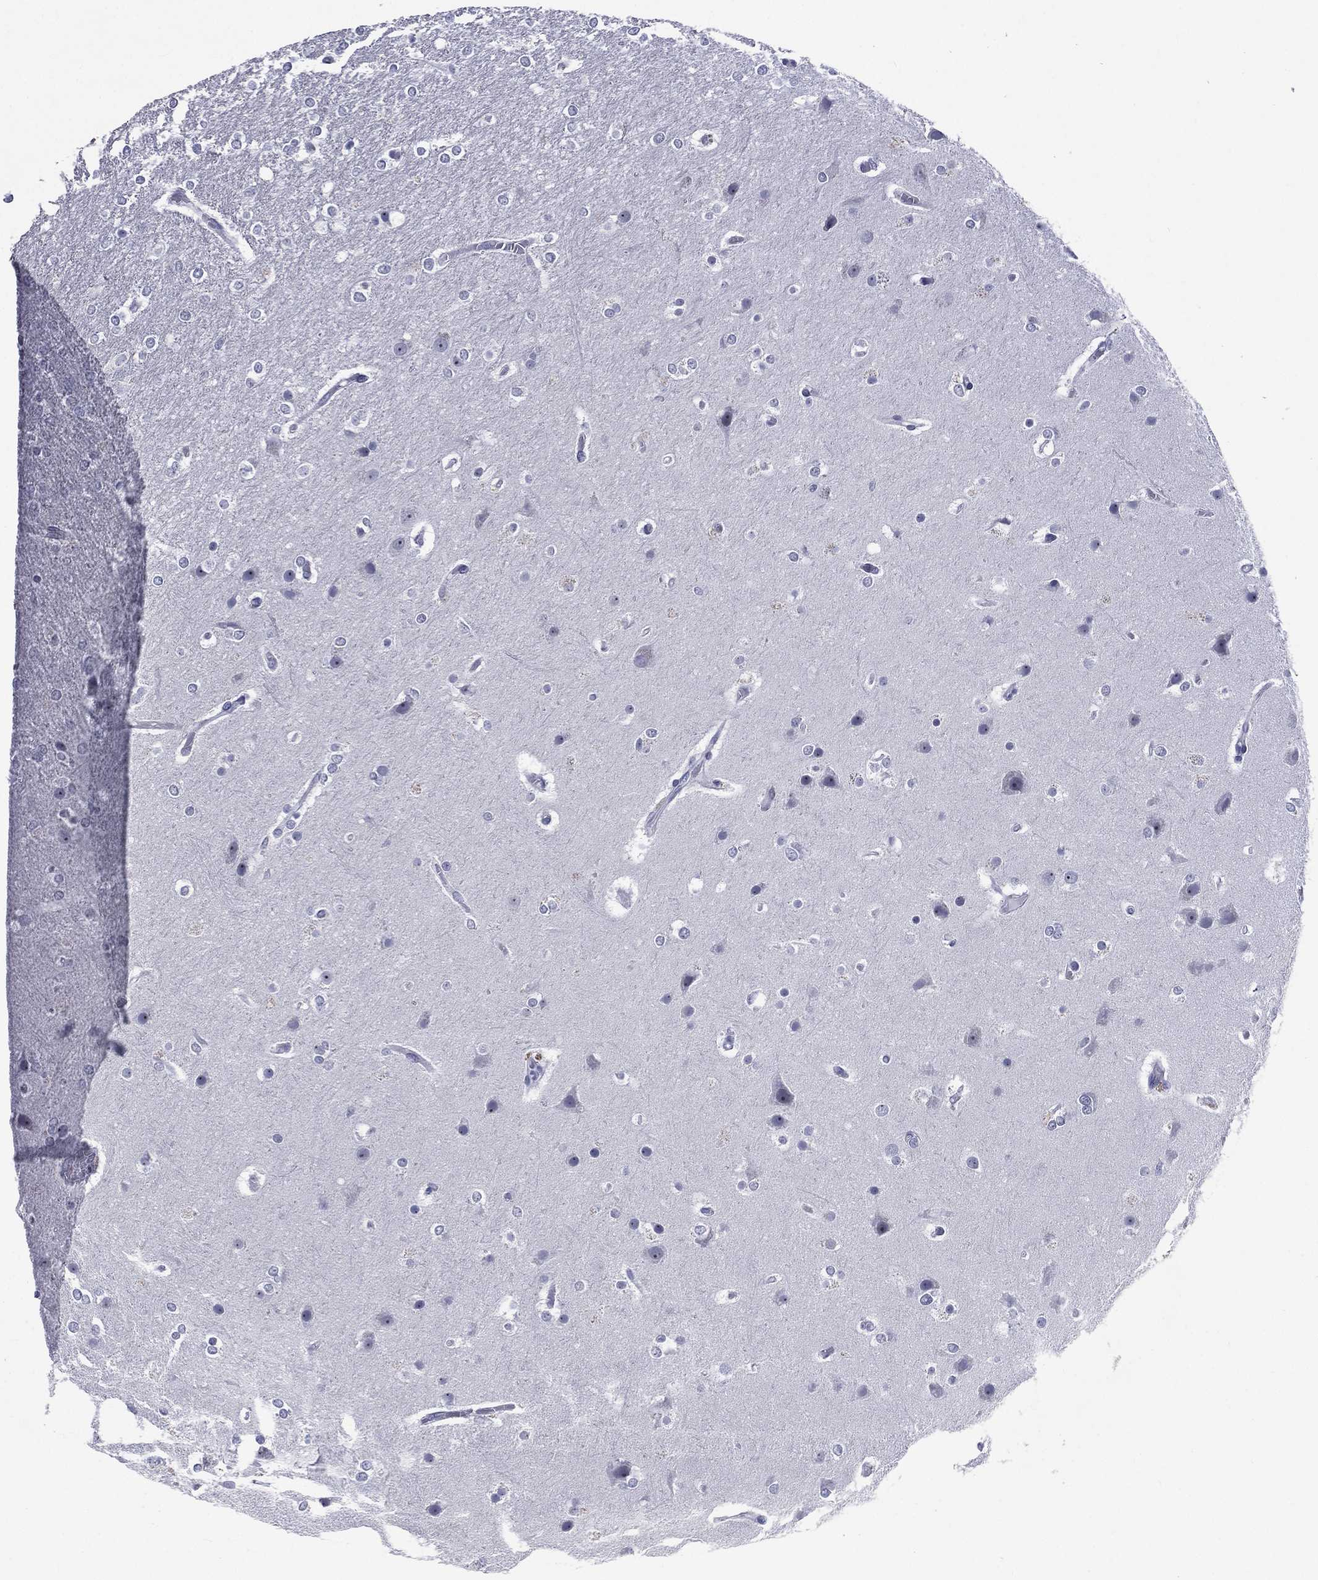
{"staining": {"intensity": "negative", "quantity": "none", "location": "none"}, "tissue": "glioma", "cell_type": "Tumor cells", "image_type": "cancer", "snomed": [{"axis": "morphology", "description": "Glioma, malignant, High grade"}, {"axis": "topography", "description": "Brain"}], "caption": "High power microscopy photomicrograph of an IHC image of glioma, revealing no significant staining in tumor cells.", "gene": "SSX1", "patient": {"sex": "female", "age": 61}}